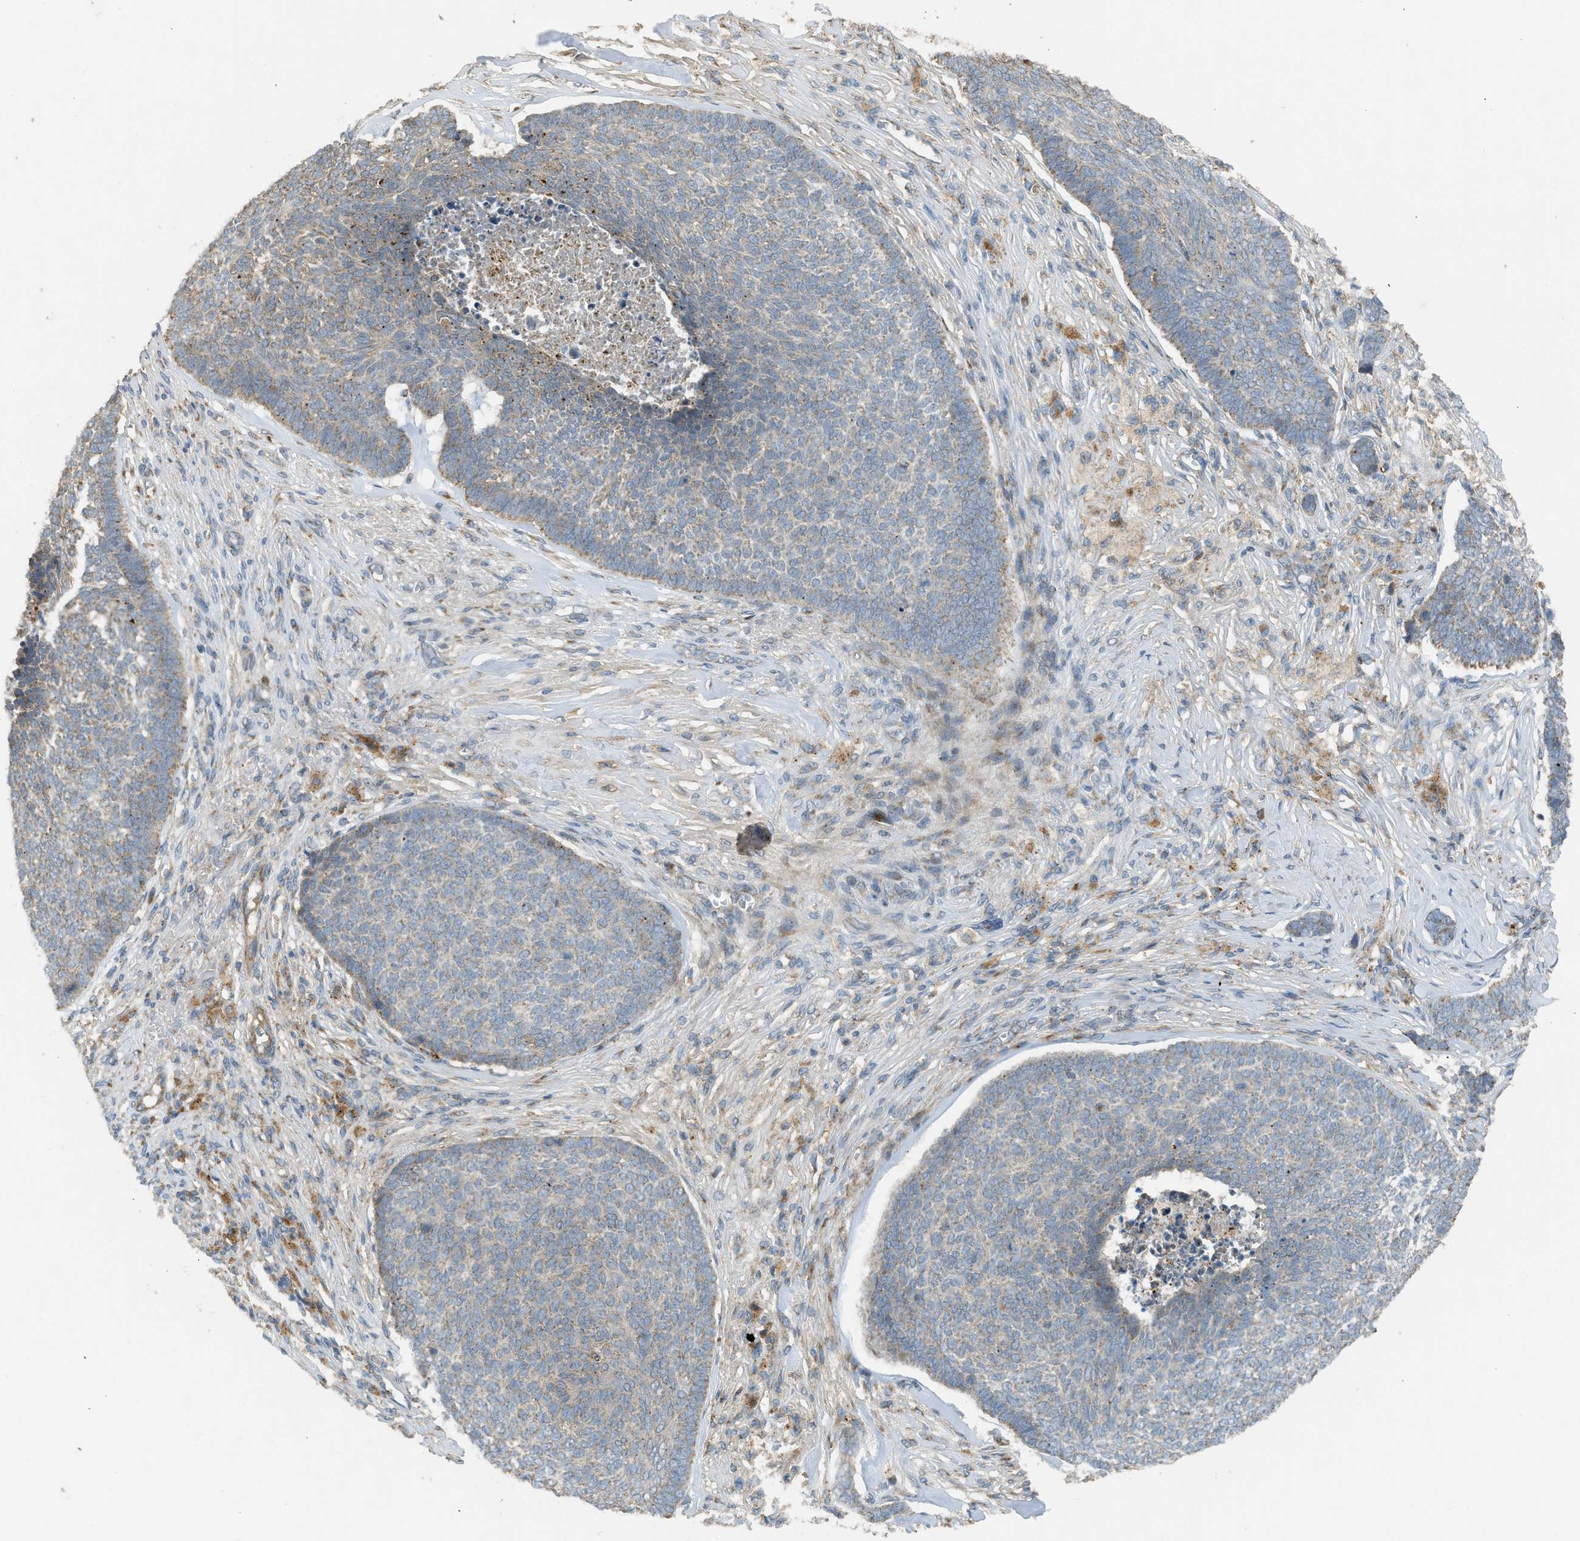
{"staining": {"intensity": "moderate", "quantity": "25%-75%", "location": "cytoplasmic/membranous"}, "tissue": "skin cancer", "cell_type": "Tumor cells", "image_type": "cancer", "snomed": [{"axis": "morphology", "description": "Basal cell carcinoma"}, {"axis": "topography", "description": "Skin"}], "caption": "IHC image of neoplastic tissue: skin basal cell carcinoma stained using immunohistochemistry shows medium levels of moderate protein expression localized specifically in the cytoplasmic/membranous of tumor cells, appearing as a cytoplasmic/membranous brown color.", "gene": "STARD3", "patient": {"sex": "male", "age": 84}}